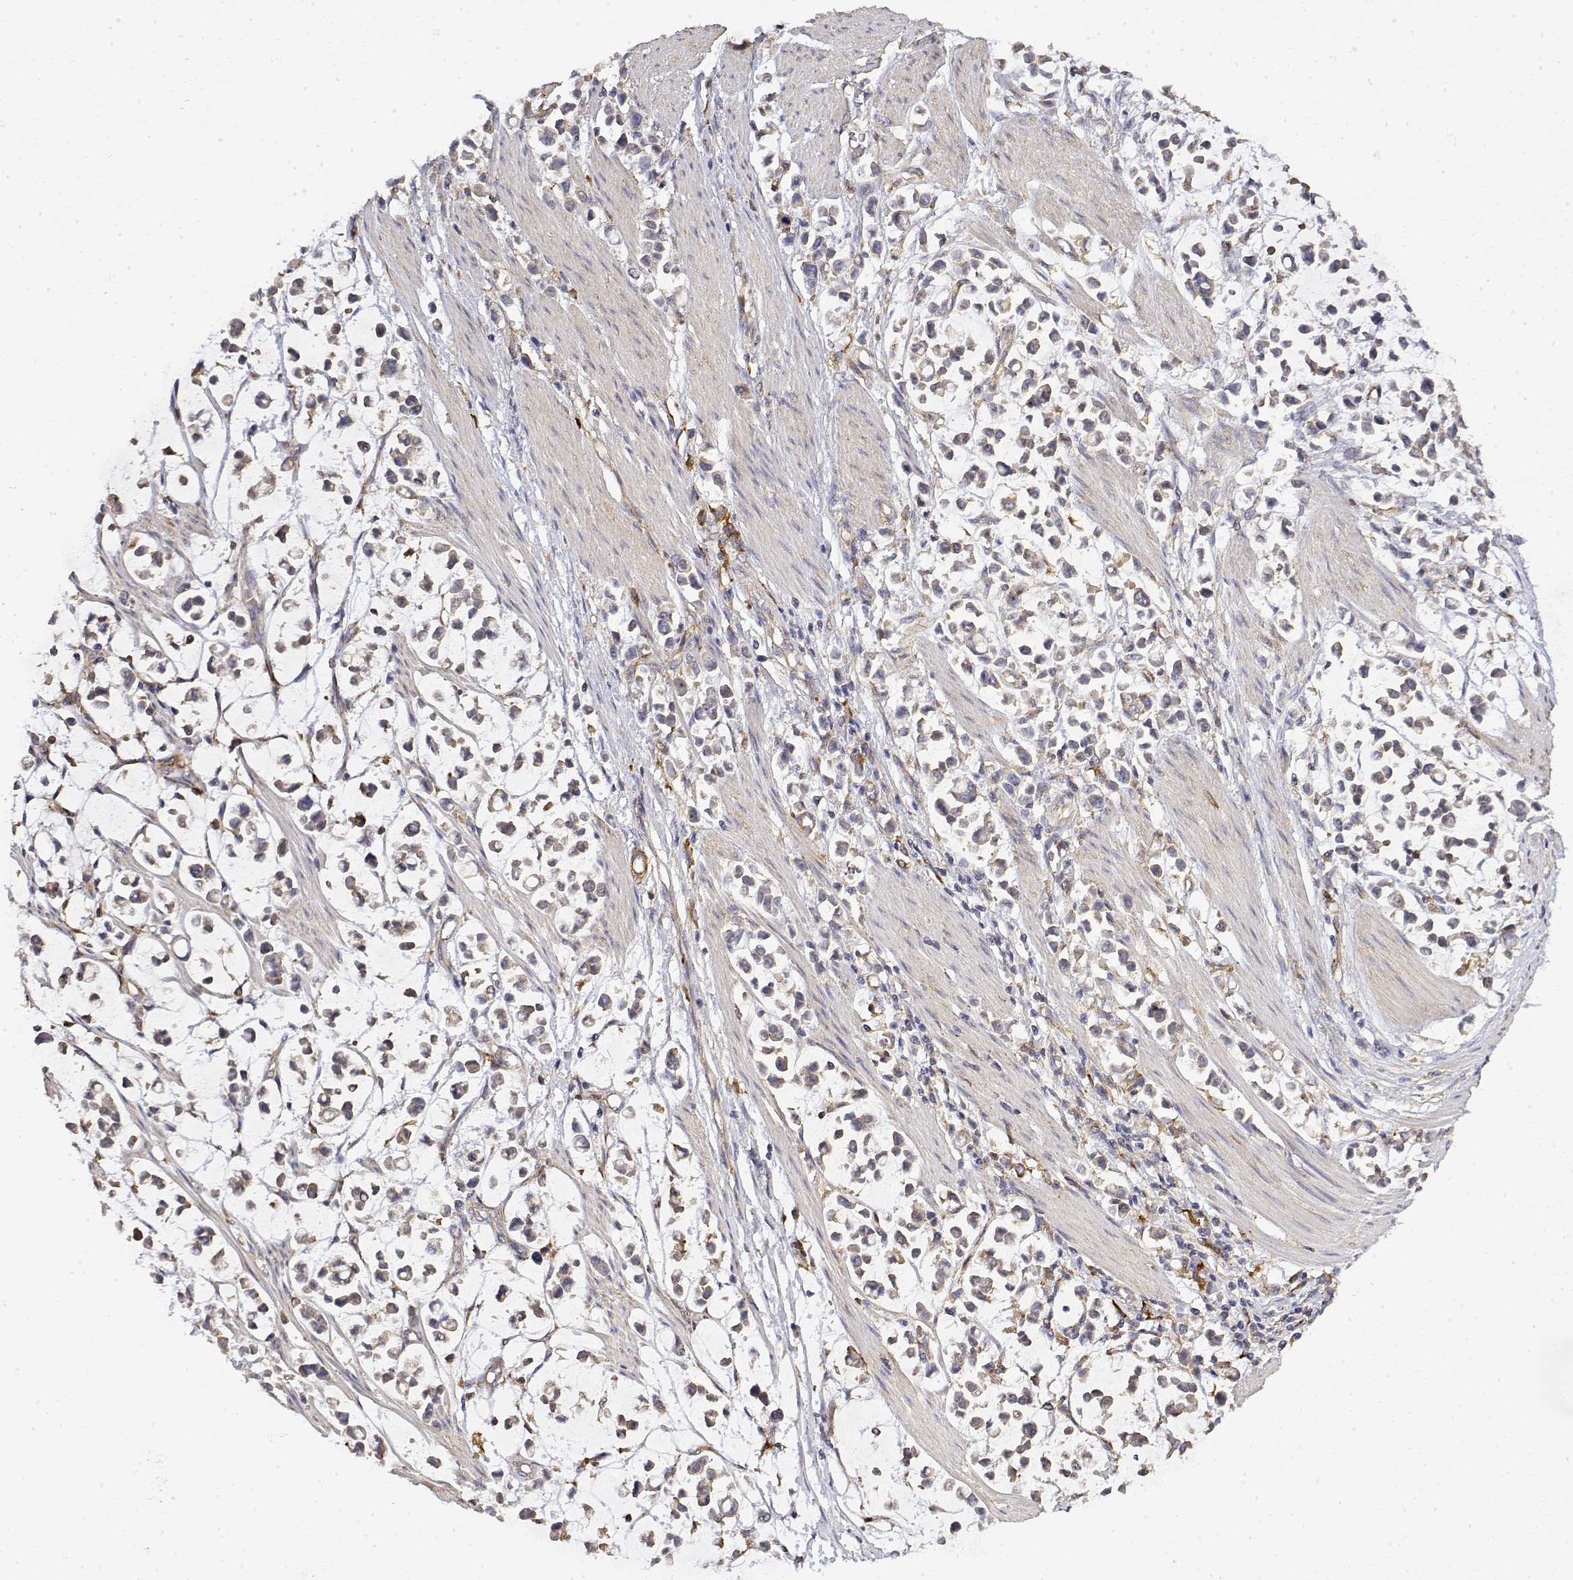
{"staining": {"intensity": "weak", "quantity": "<25%", "location": "cytoplasmic/membranous"}, "tissue": "stomach cancer", "cell_type": "Tumor cells", "image_type": "cancer", "snomed": [{"axis": "morphology", "description": "Adenocarcinoma, NOS"}, {"axis": "topography", "description": "Stomach"}], "caption": "Stomach cancer stained for a protein using immunohistochemistry shows no expression tumor cells.", "gene": "PACSIN2", "patient": {"sex": "male", "age": 82}}